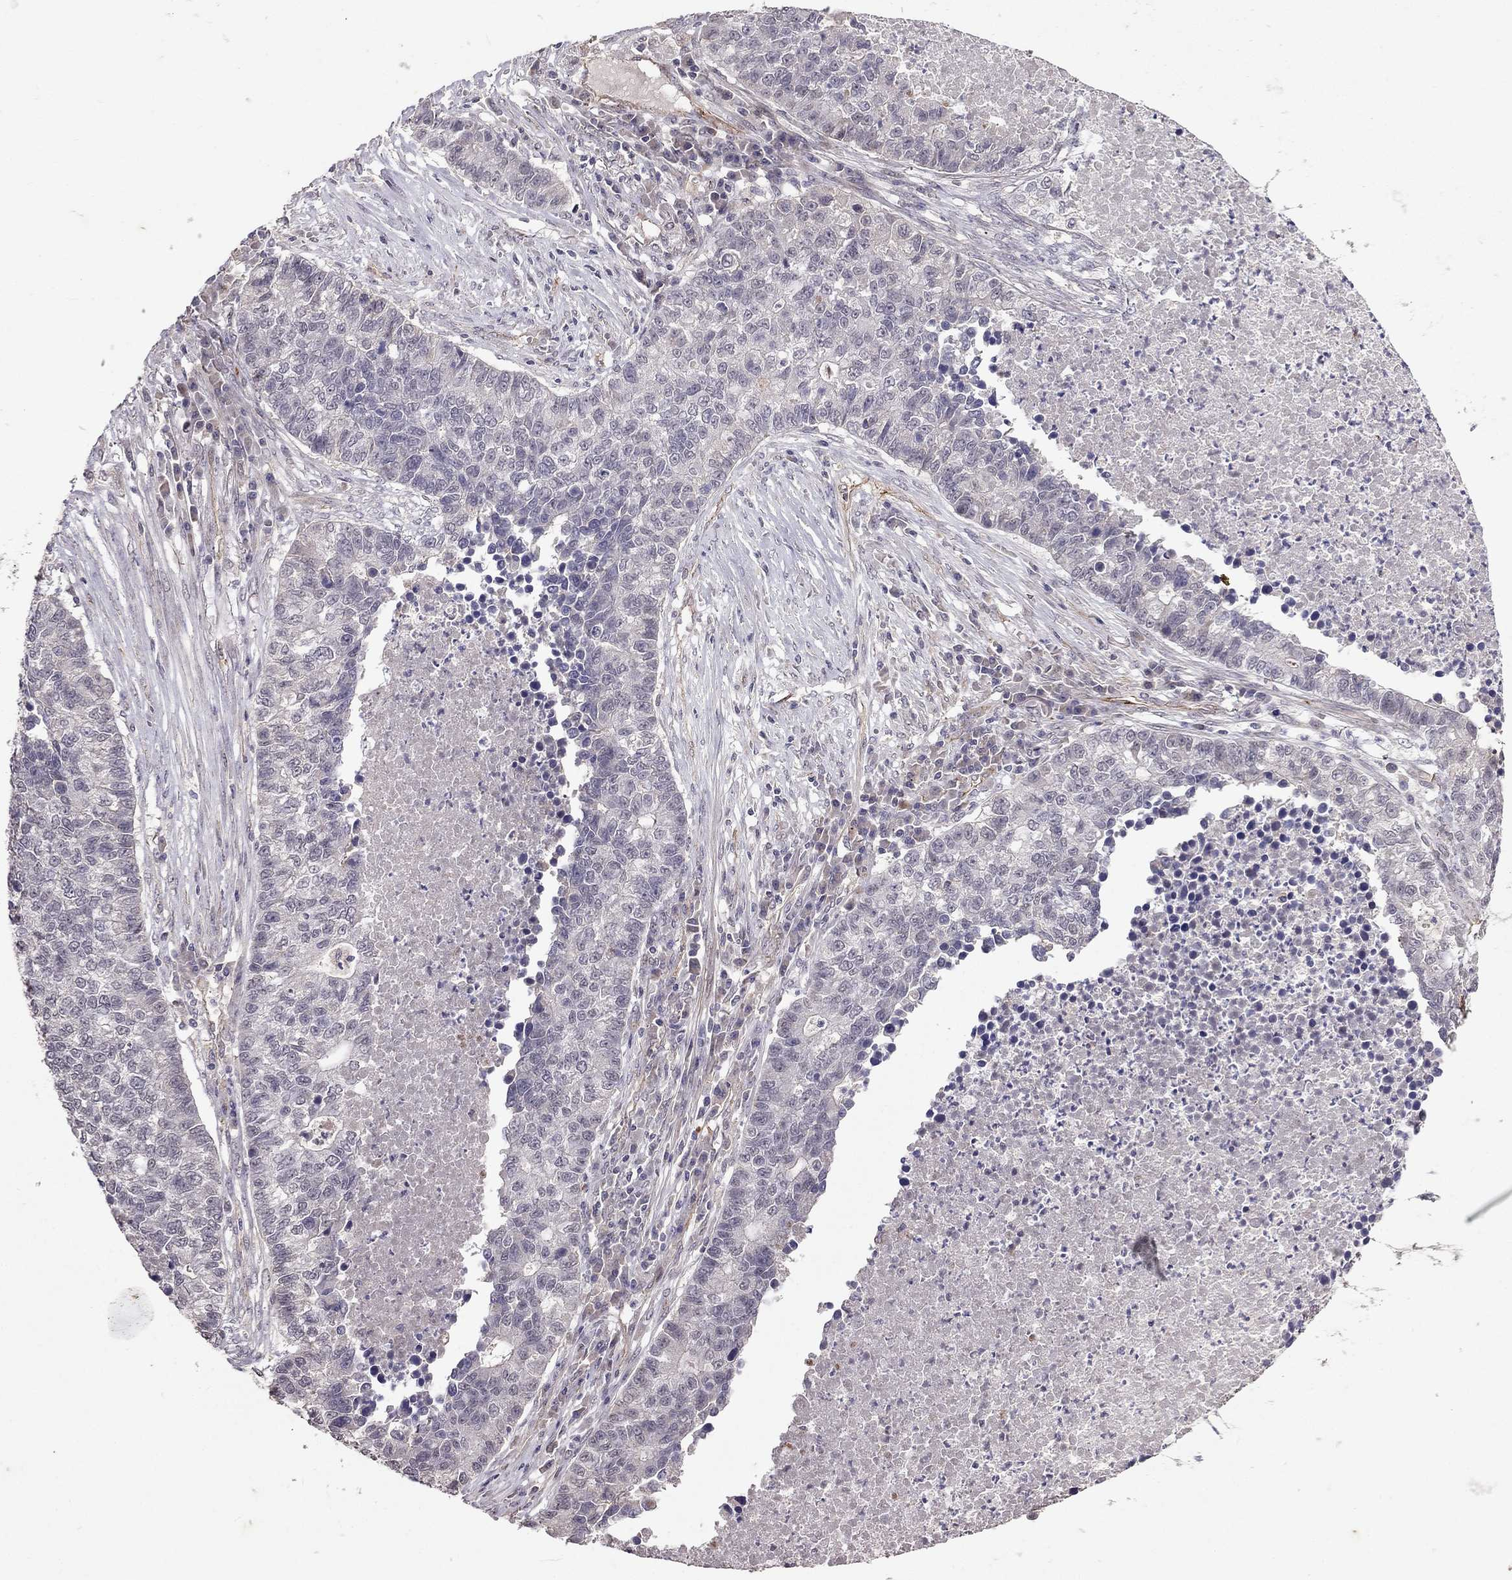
{"staining": {"intensity": "negative", "quantity": "none", "location": "none"}, "tissue": "lung cancer", "cell_type": "Tumor cells", "image_type": "cancer", "snomed": [{"axis": "morphology", "description": "Adenocarcinoma, NOS"}, {"axis": "topography", "description": "Lung"}], "caption": "There is no significant expression in tumor cells of adenocarcinoma (lung).", "gene": "RASIP1", "patient": {"sex": "male", "age": 57}}